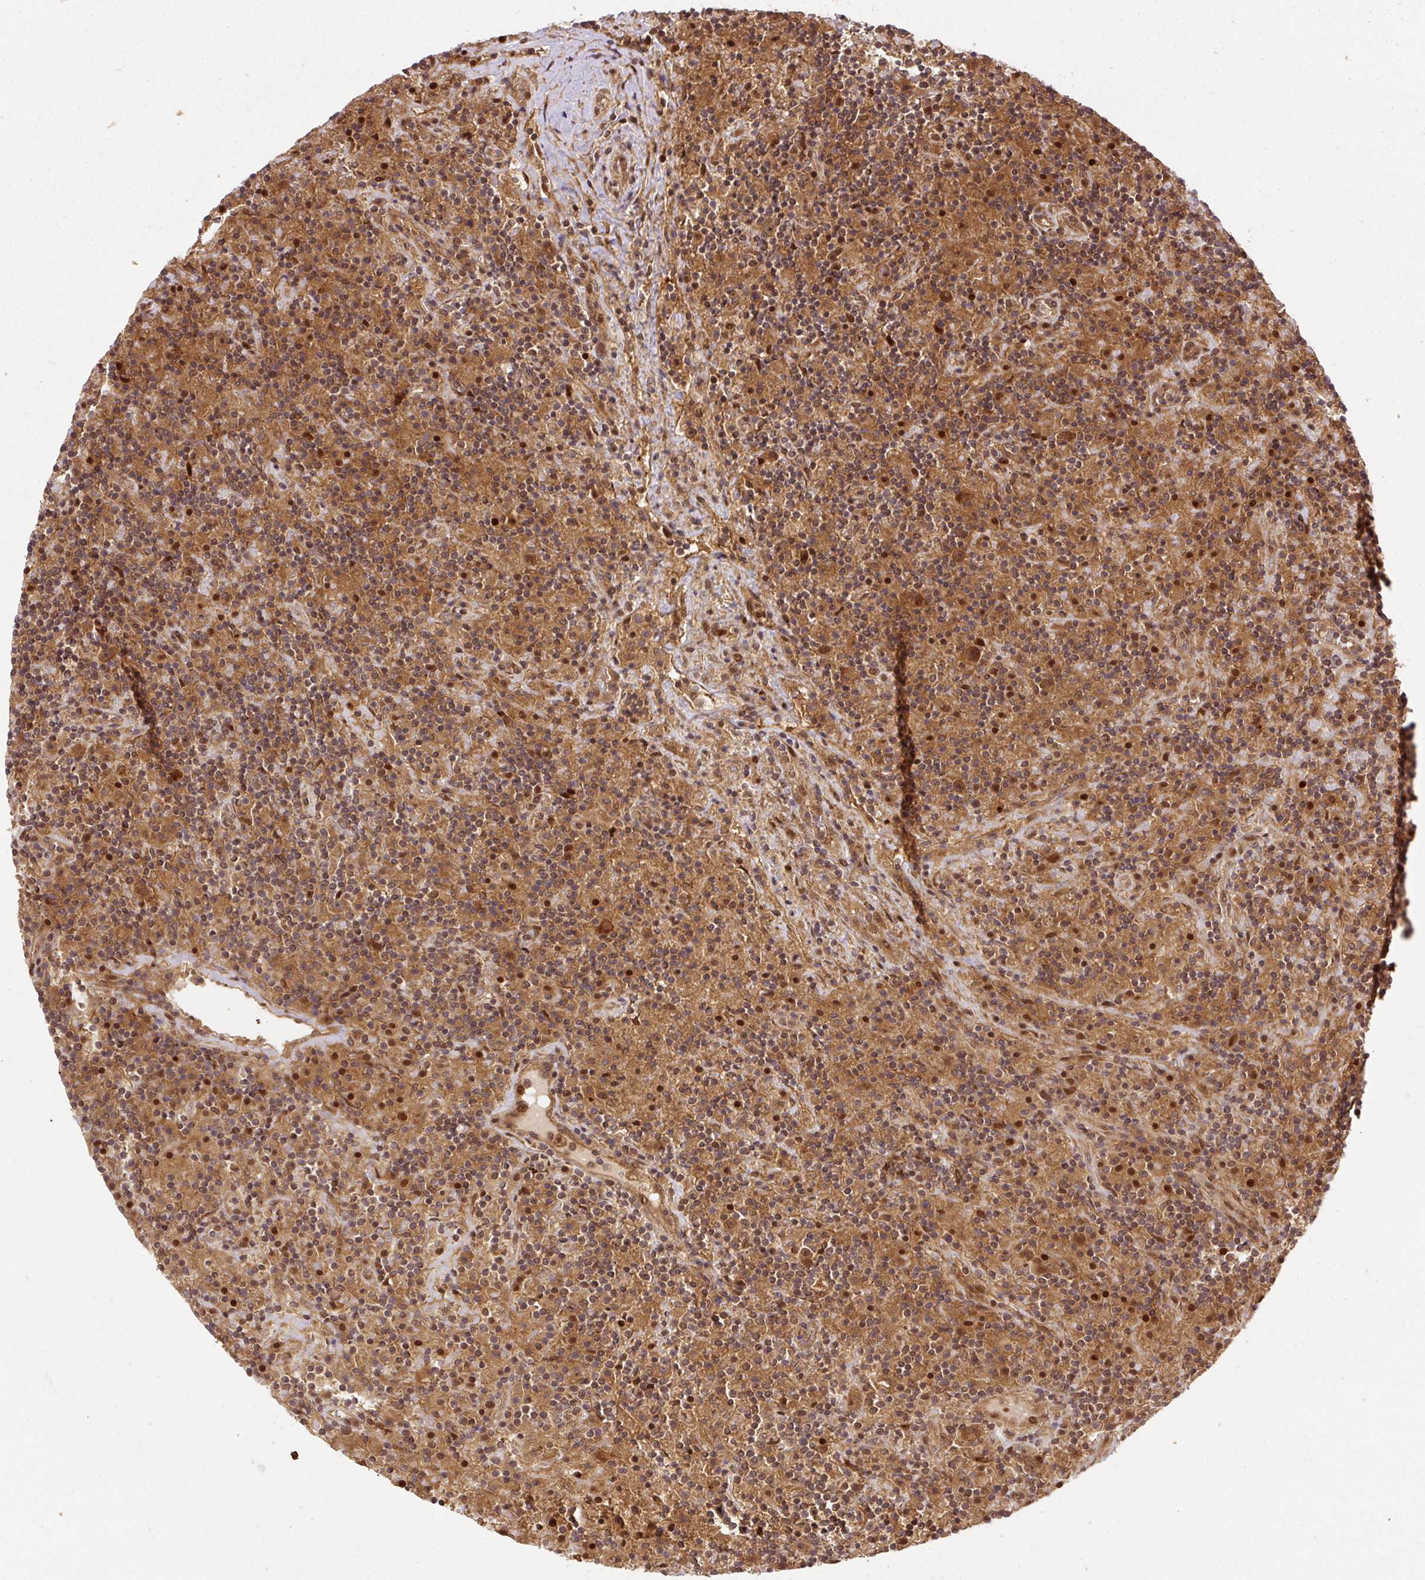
{"staining": {"intensity": "moderate", "quantity": ">75%", "location": "cytoplasmic/membranous,nuclear"}, "tissue": "lymphoma", "cell_type": "Tumor cells", "image_type": "cancer", "snomed": [{"axis": "morphology", "description": "Hodgkin's disease, NOS"}, {"axis": "topography", "description": "Lymph node"}], "caption": "Hodgkin's disease stained with DAB IHC displays medium levels of moderate cytoplasmic/membranous and nuclear positivity in approximately >75% of tumor cells.", "gene": "PSMD1", "patient": {"sex": "male", "age": 70}}